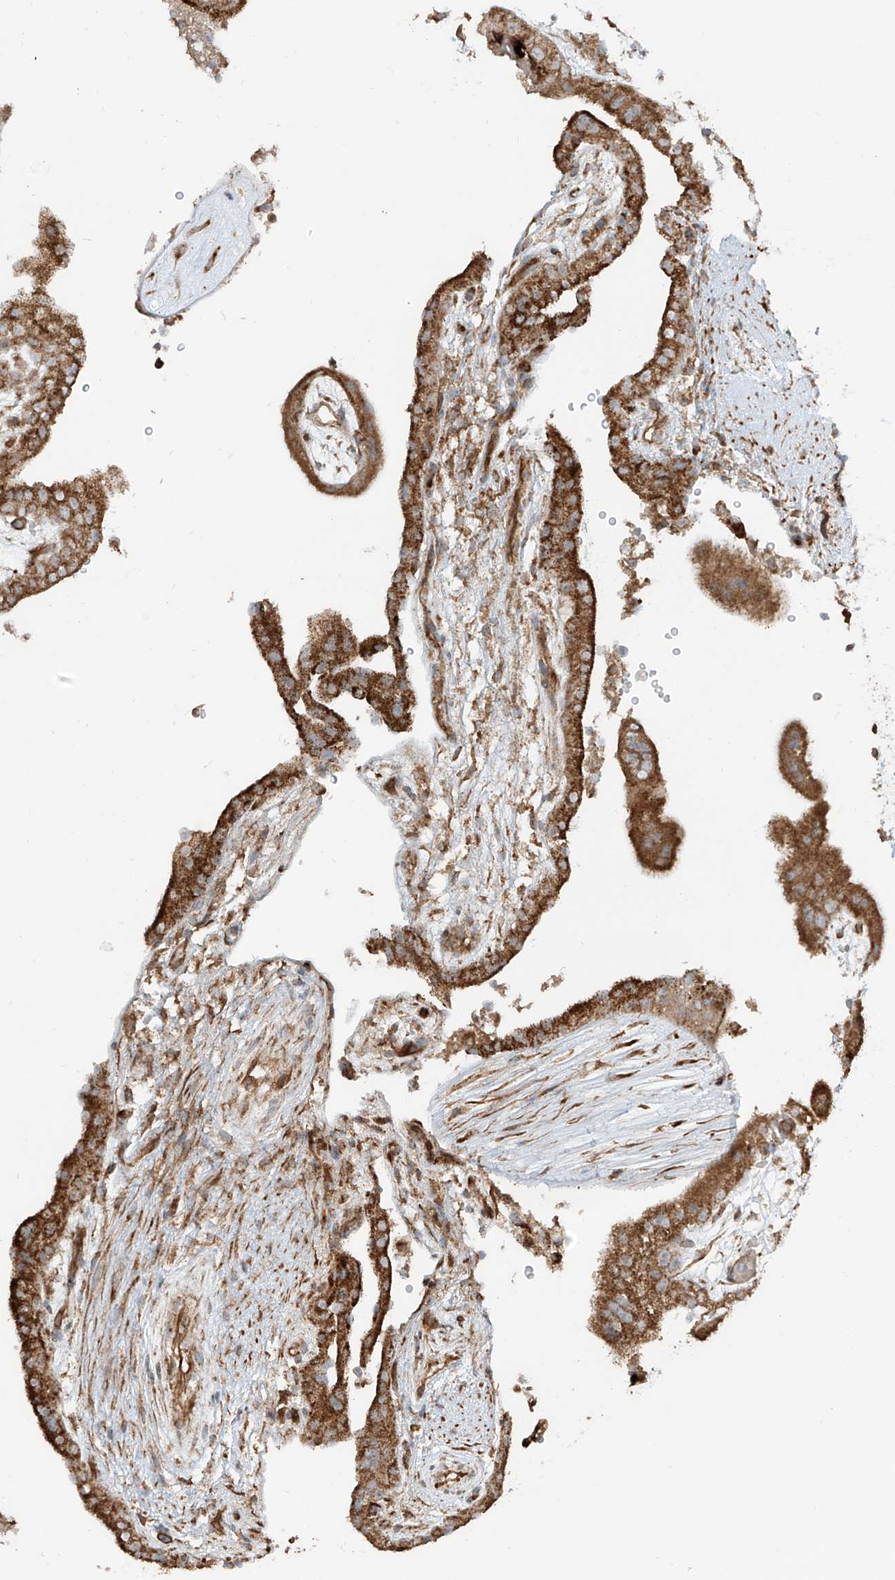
{"staining": {"intensity": "strong", "quantity": ">75%", "location": "cytoplasmic/membranous"}, "tissue": "placenta", "cell_type": "Decidual cells", "image_type": "normal", "snomed": [{"axis": "morphology", "description": "Normal tissue, NOS"}, {"axis": "topography", "description": "Placenta"}], "caption": "Immunohistochemical staining of benign human placenta exhibits strong cytoplasmic/membranous protein positivity in about >75% of decidual cells.", "gene": "EIF5B", "patient": {"sex": "female", "age": 18}}